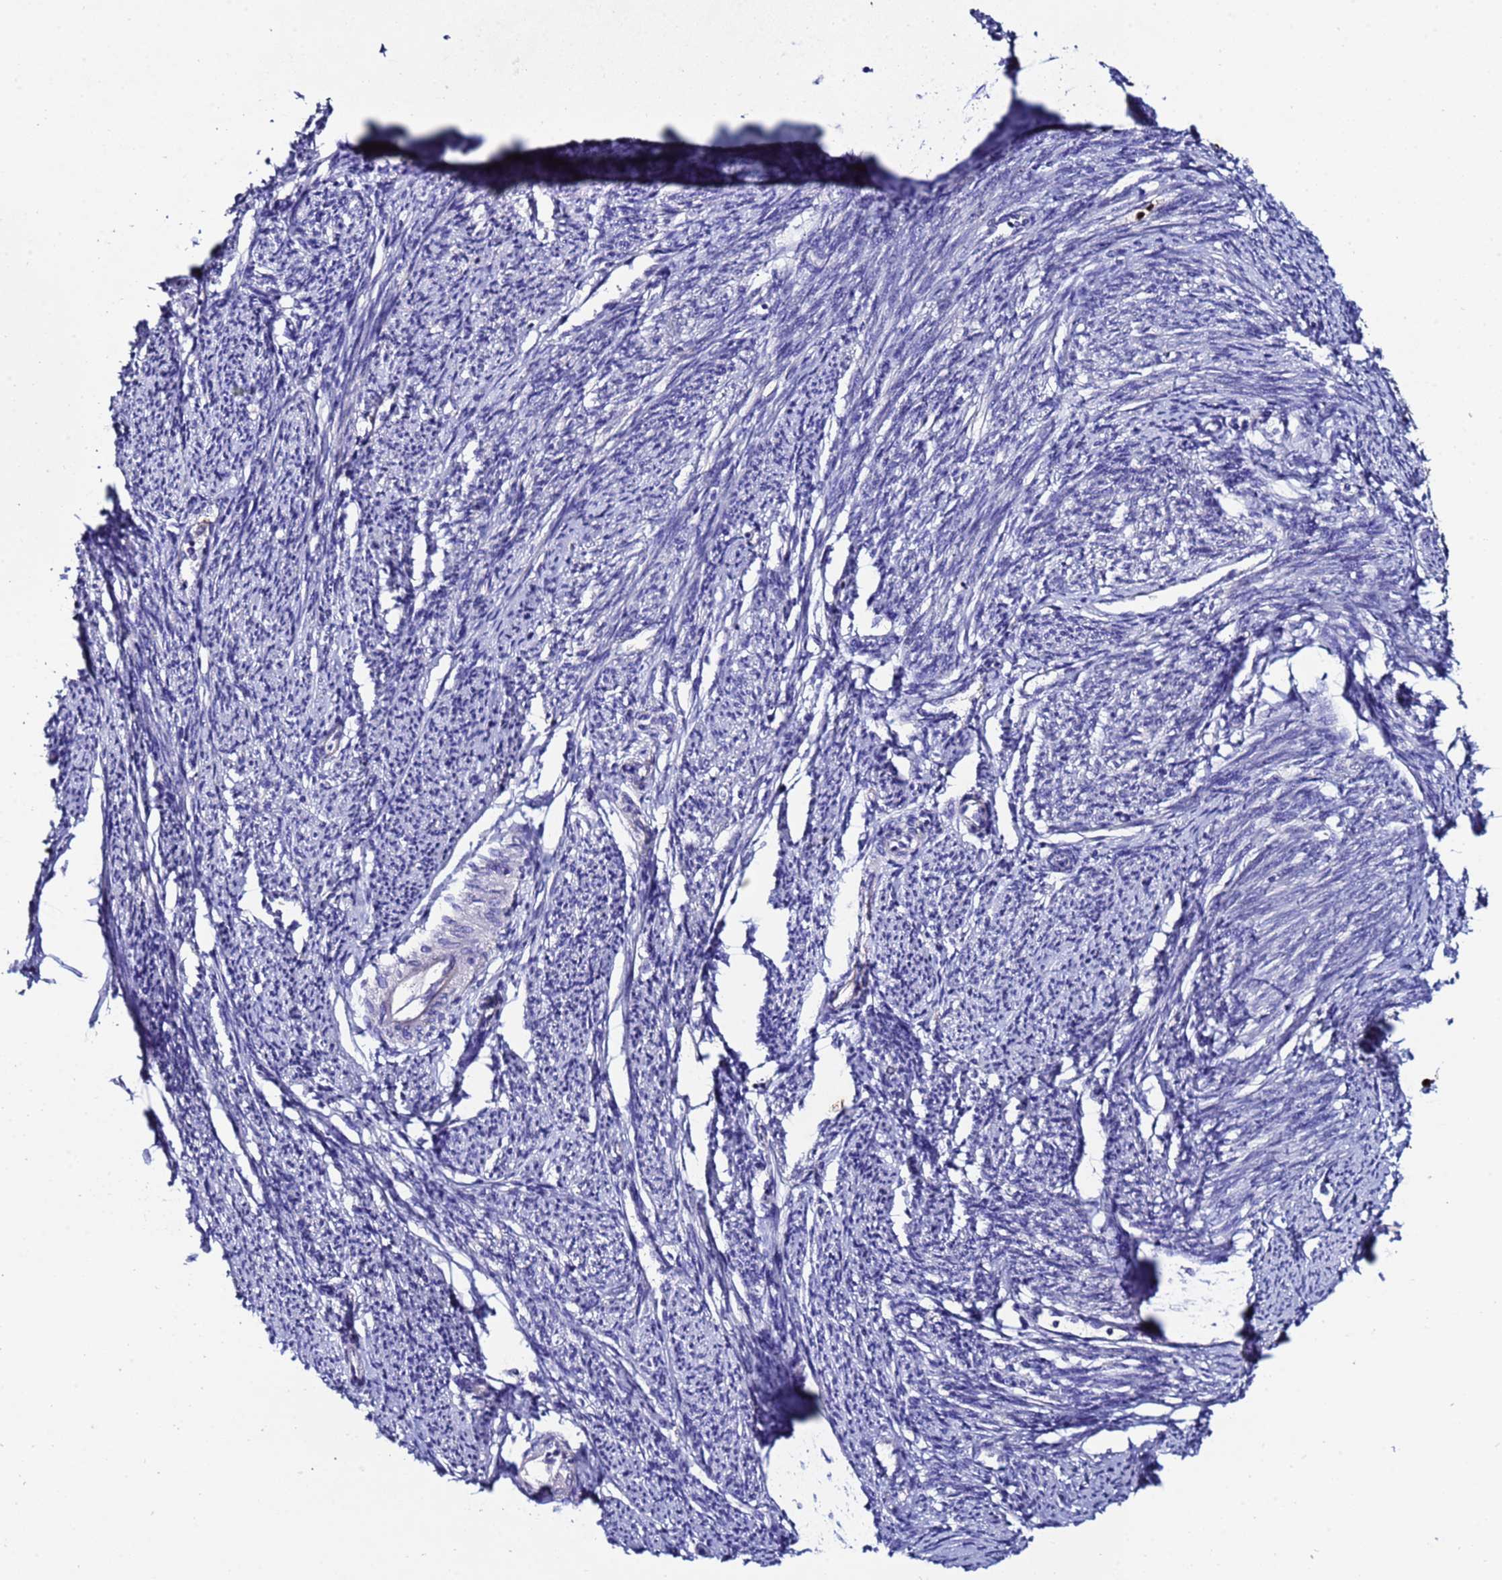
{"staining": {"intensity": "negative", "quantity": "none", "location": "none"}, "tissue": "smooth muscle", "cell_type": "Smooth muscle cells", "image_type": "normal", "snomed": [{"axis": "morphology", "description": "Normal tissue, NOS"}, {"axis": "topography", "description": "Smooth muscle"}, {"axis": "topography", "description": "Uterus"}], "caption": "IHC of unremarkable smooth muscle reveals no positivity in smooth muscle cells.", "gene": "TUBAL3", "patient": {"sex": "female", "age": 59}}